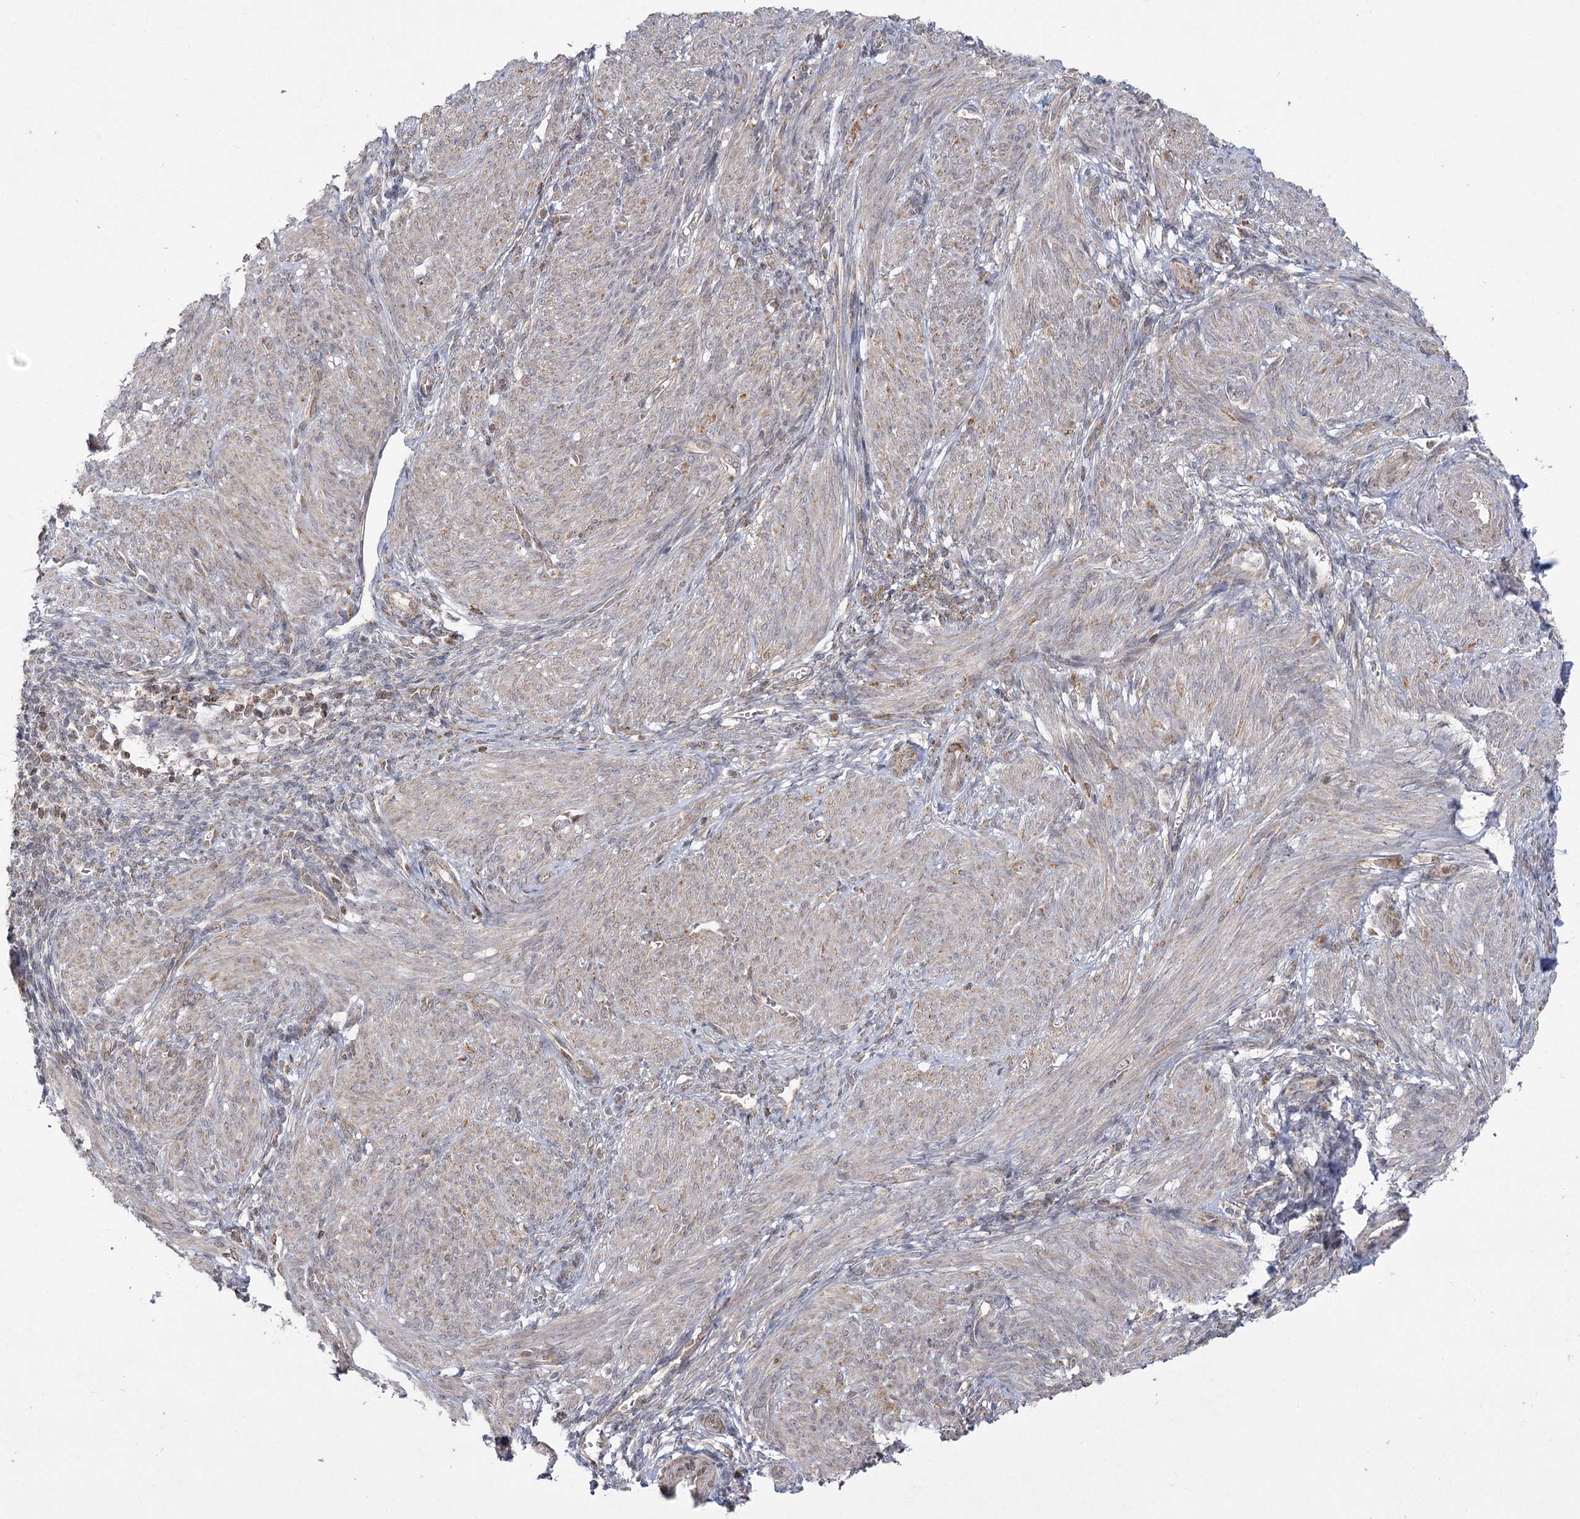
{"staining": {"intensity": "moderate", "quantity": "25%-75%", "location": "cytoplasmic/membranous"}, "tissue": "smooth muscle", "cell_type": "Smooth muscle cells", "image_type": "normal", "snomed": [{"axis": "morphology", "description": "Normal tissue, NOS"}, {"axis": "topography", "description": "Smooth muscle"}], "caption": "An image showing moderate cytoplasmic/membranous expression in approximately 25%-75% of smooth muscle cells in unremarkable smooth muscle, as visualized by brown immunohistochemical staining.", "gene": "SLC4A1AP", "patient": {"sex": "female", "age": 39}}